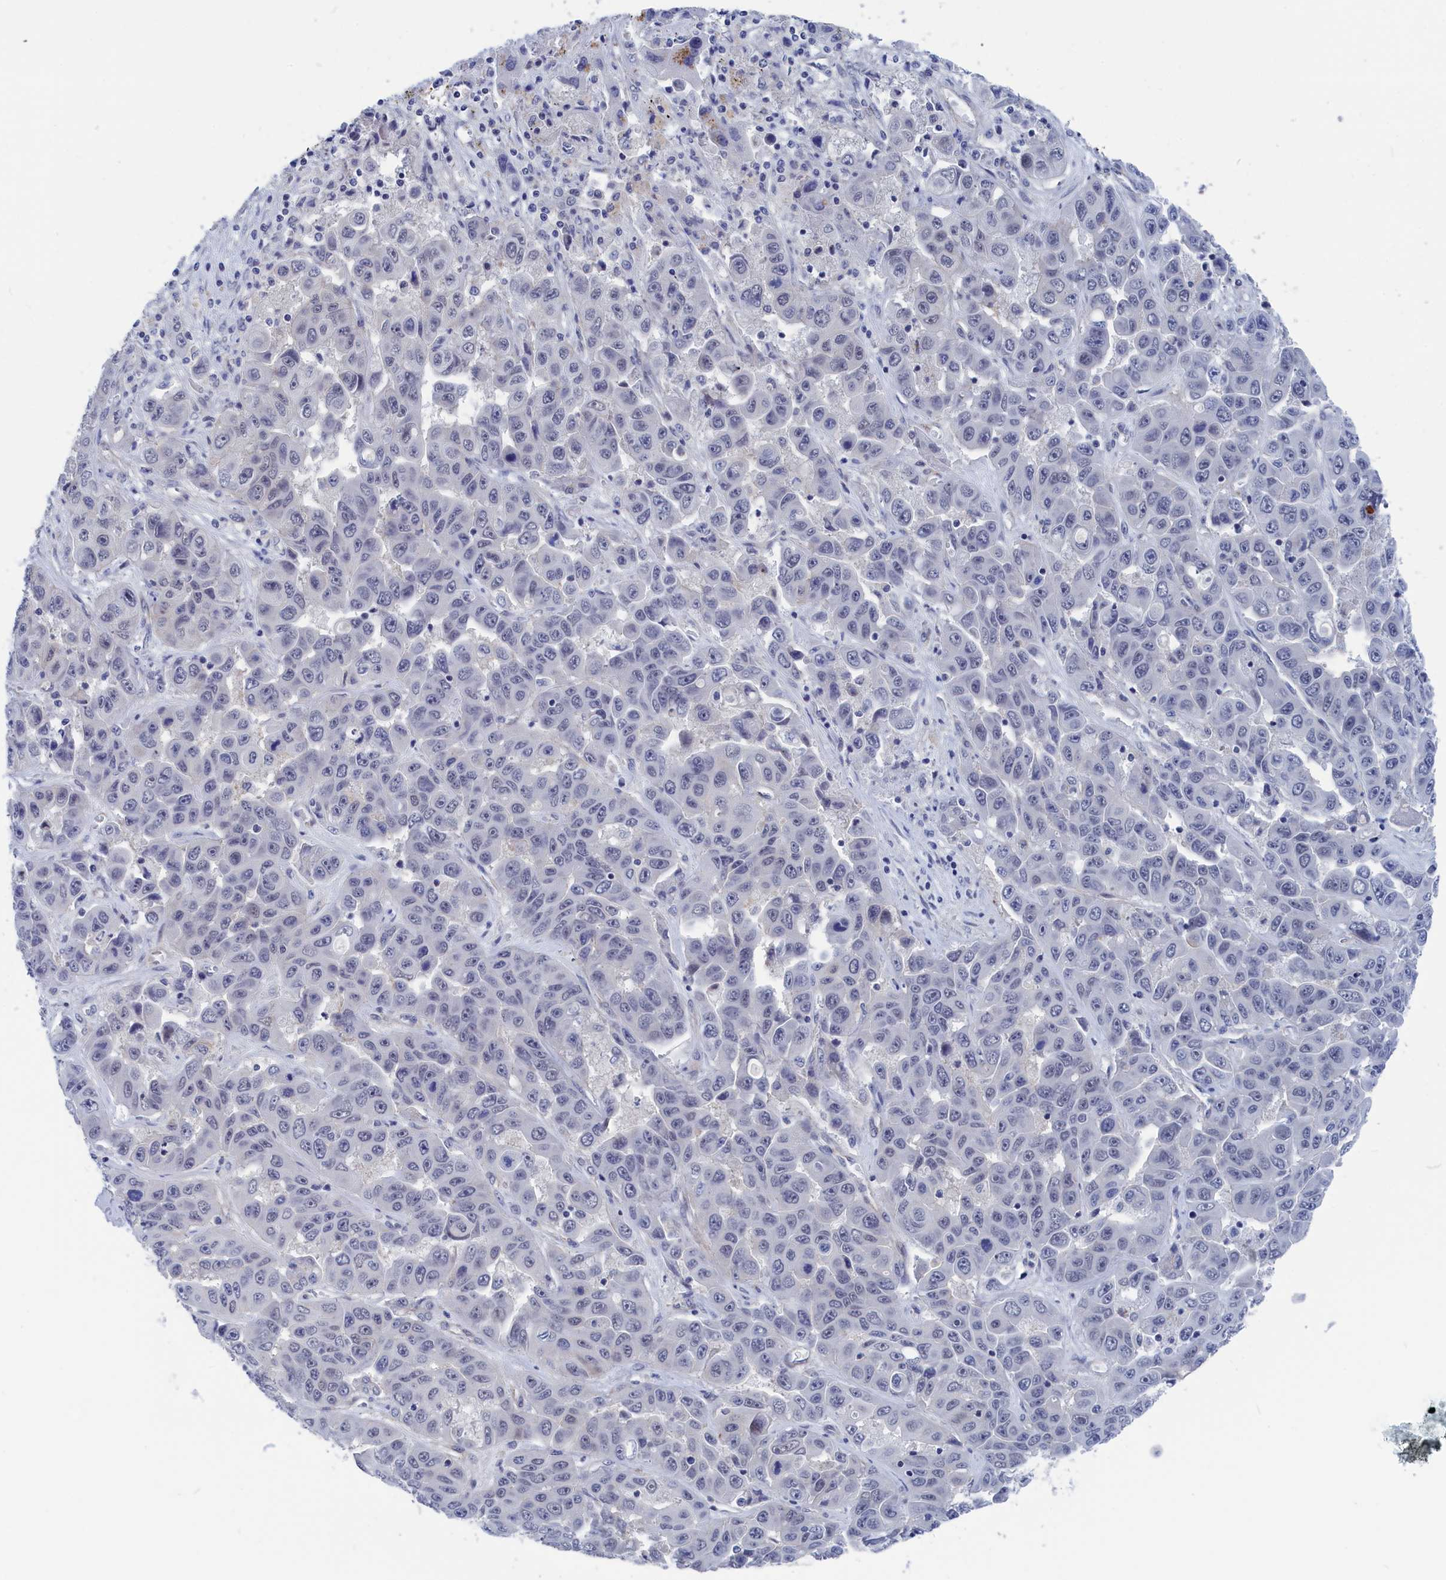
{"staining": {"intensity": "negative", "quantity": "none", "location": "none"}, "tissue": "liver cancer", "cell_type": "Tumor cells", "image_type": "cancer", "snomed": [{"axis": "morphology", "description": "Cholangiocarcinoma"}, {"axis": "topography", "description": "Liver"}], "caption": "Immunohistochemistry (IHC) image of liver cancer stained for a protein (brown), which exhibits no positivity in tumor cells.", "gene": "MARCHF3", "patient": {"sex": "female", "age": 52}}